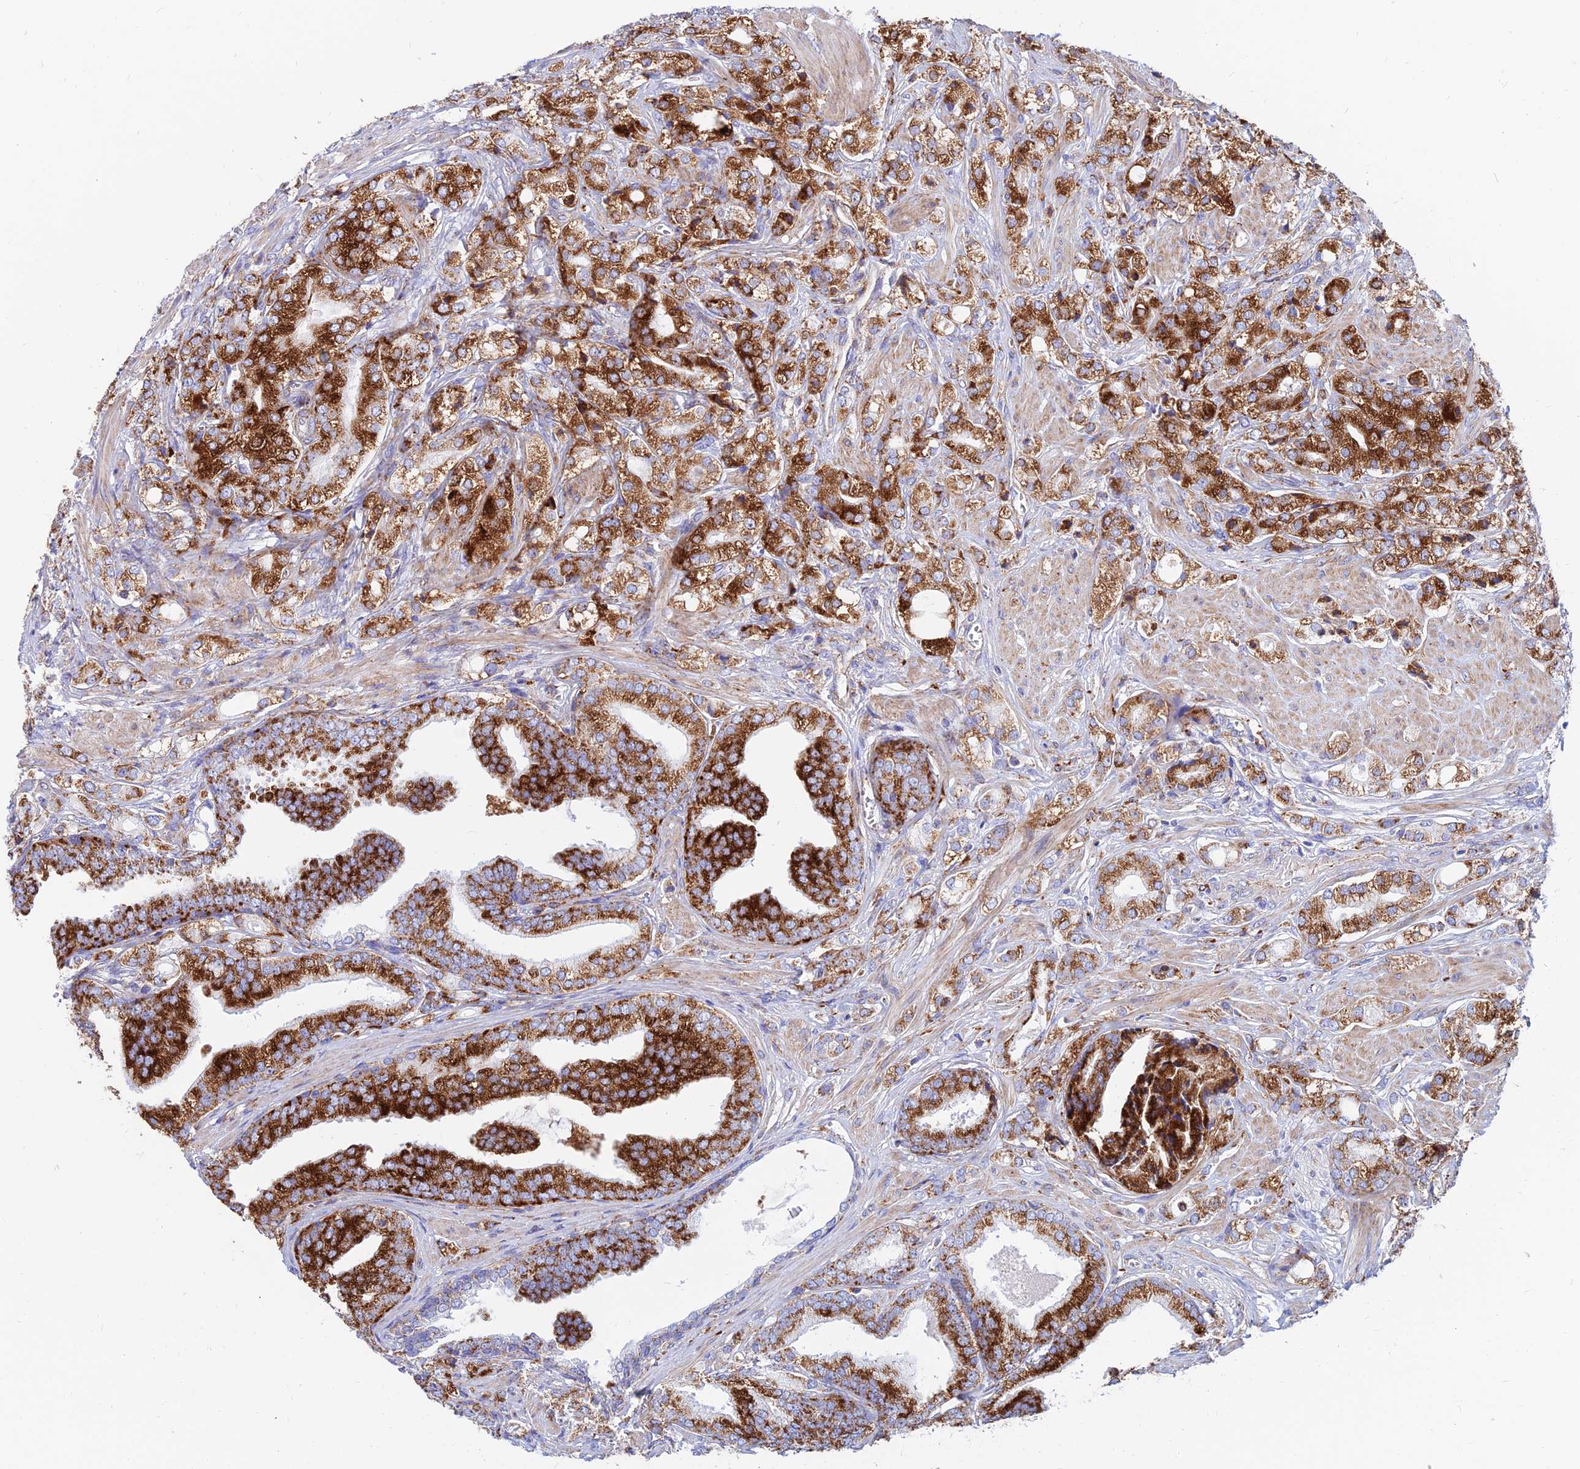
{"staining": {"intensity": "strong", "quantity": ">75%", "location": "cytoplasmic/membranous"}, "tissue": "prostate cancer", "cell_type": "Tumor cells", "image_type": "cancer", "snomed": [{"axis": "morphology", "description": "Adenocarcinoma, High grade"}, {"axis": "topography", "description": "Prostate"}], "caption": "Brown immunohistochemical staining in prostate cancer (high-grade adenocarcinoma) displays strong cytoplasmic/membranous staining in about >75% of tumor cells. The protein is stained brown, and the nuclei are stained in blue (DAB IHC with brightfield microscopy, high magnification).", "gene": "SPNS1", "patient": {"sex": "male", "age": 50}}